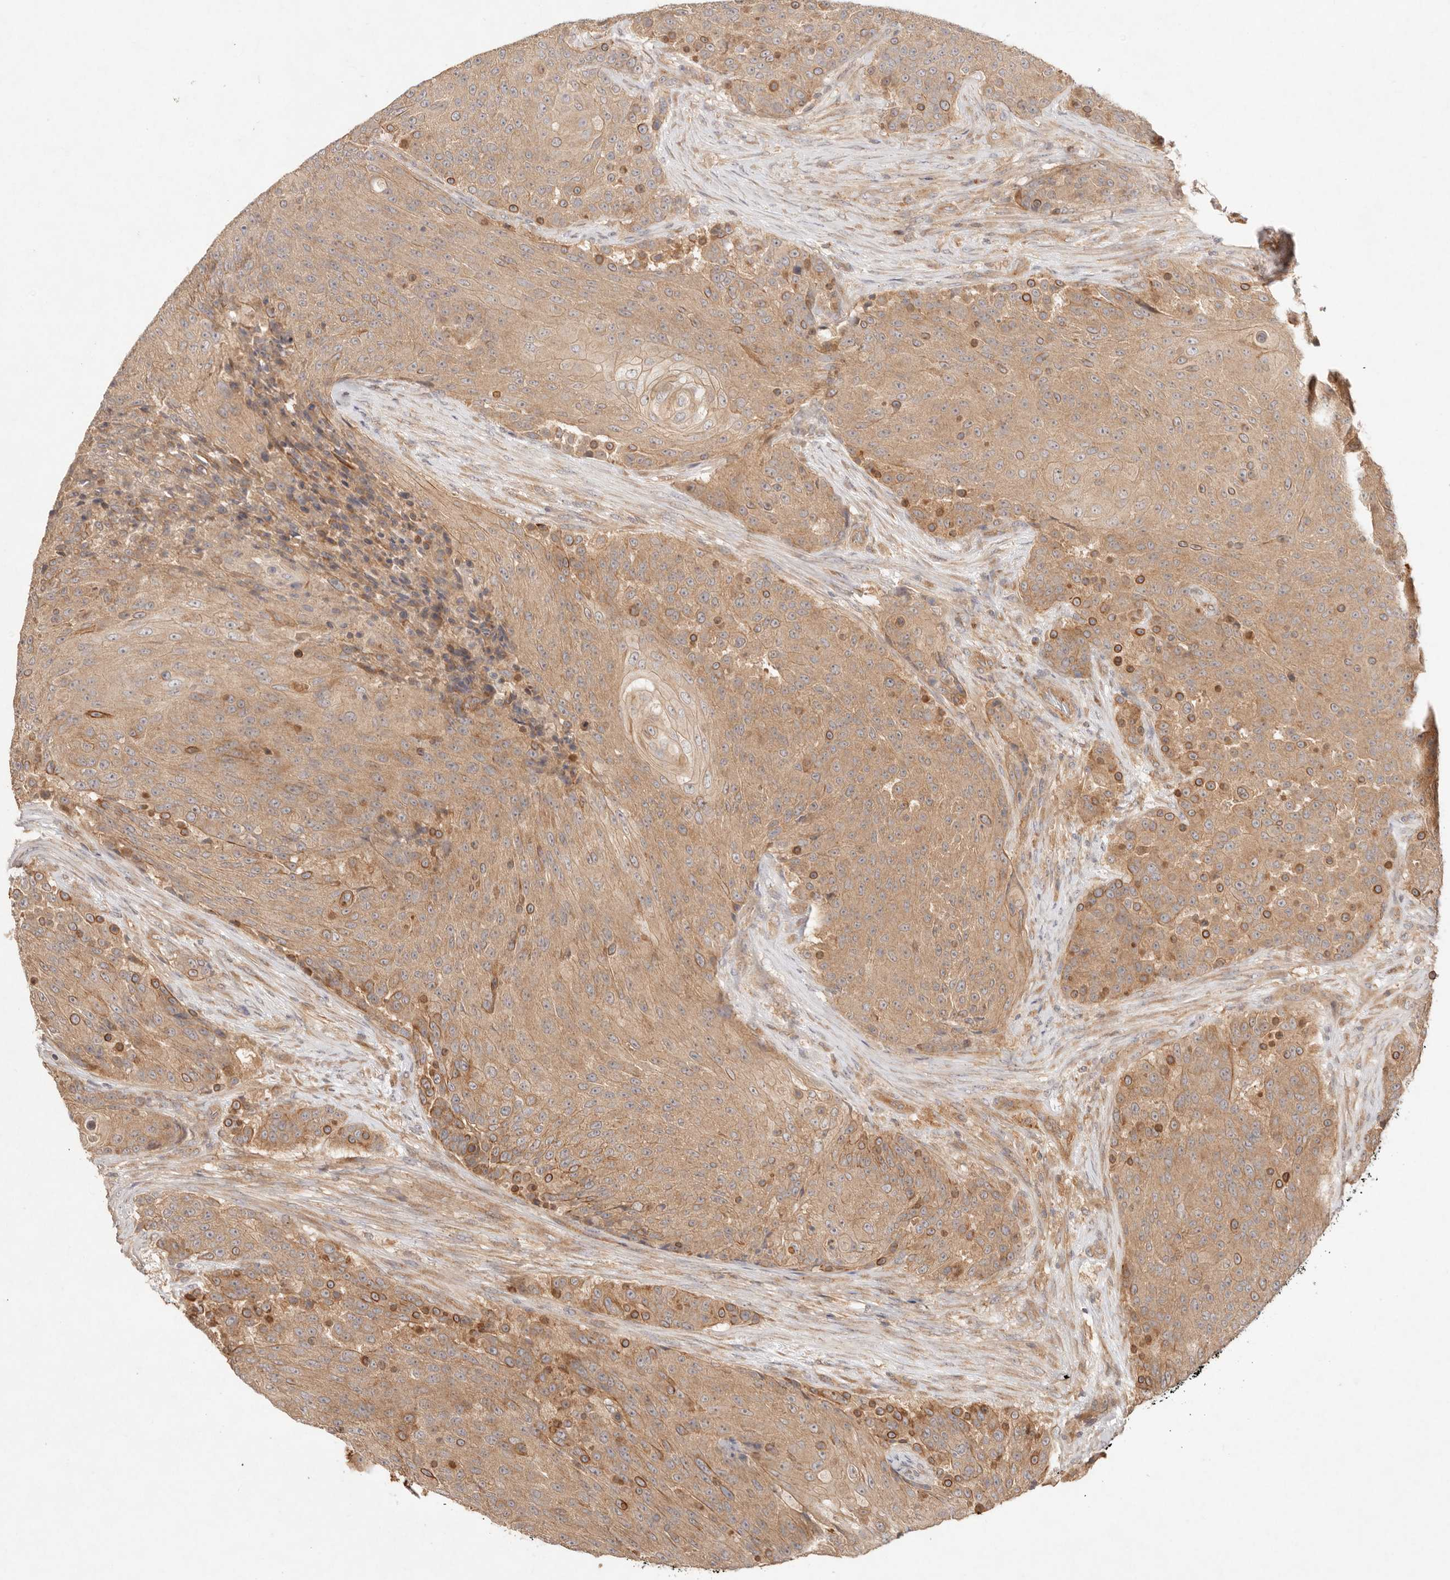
{"staining": {"intensity": "moderate", "quantity": ">75%", "location": "cytoplasmic/membranous"}, "tissue": "urothelial cancer", "cell_type": "Tumor cells", "image_type": "cancer", "snomed": [{"axis": "morphology", "description": "Urothelial carcinoma, High grade"}, {"axis": "topography", "description": "Urinary bladder"}], "caption": "Immunohistochemistry of urothelial cancer exhibits medium levels of moderate cytoplasmic/membranous expression in approximately >75% of tumor cells.", "gene": "HECTD3", "patient": {"sex": "female", "age": 63}}